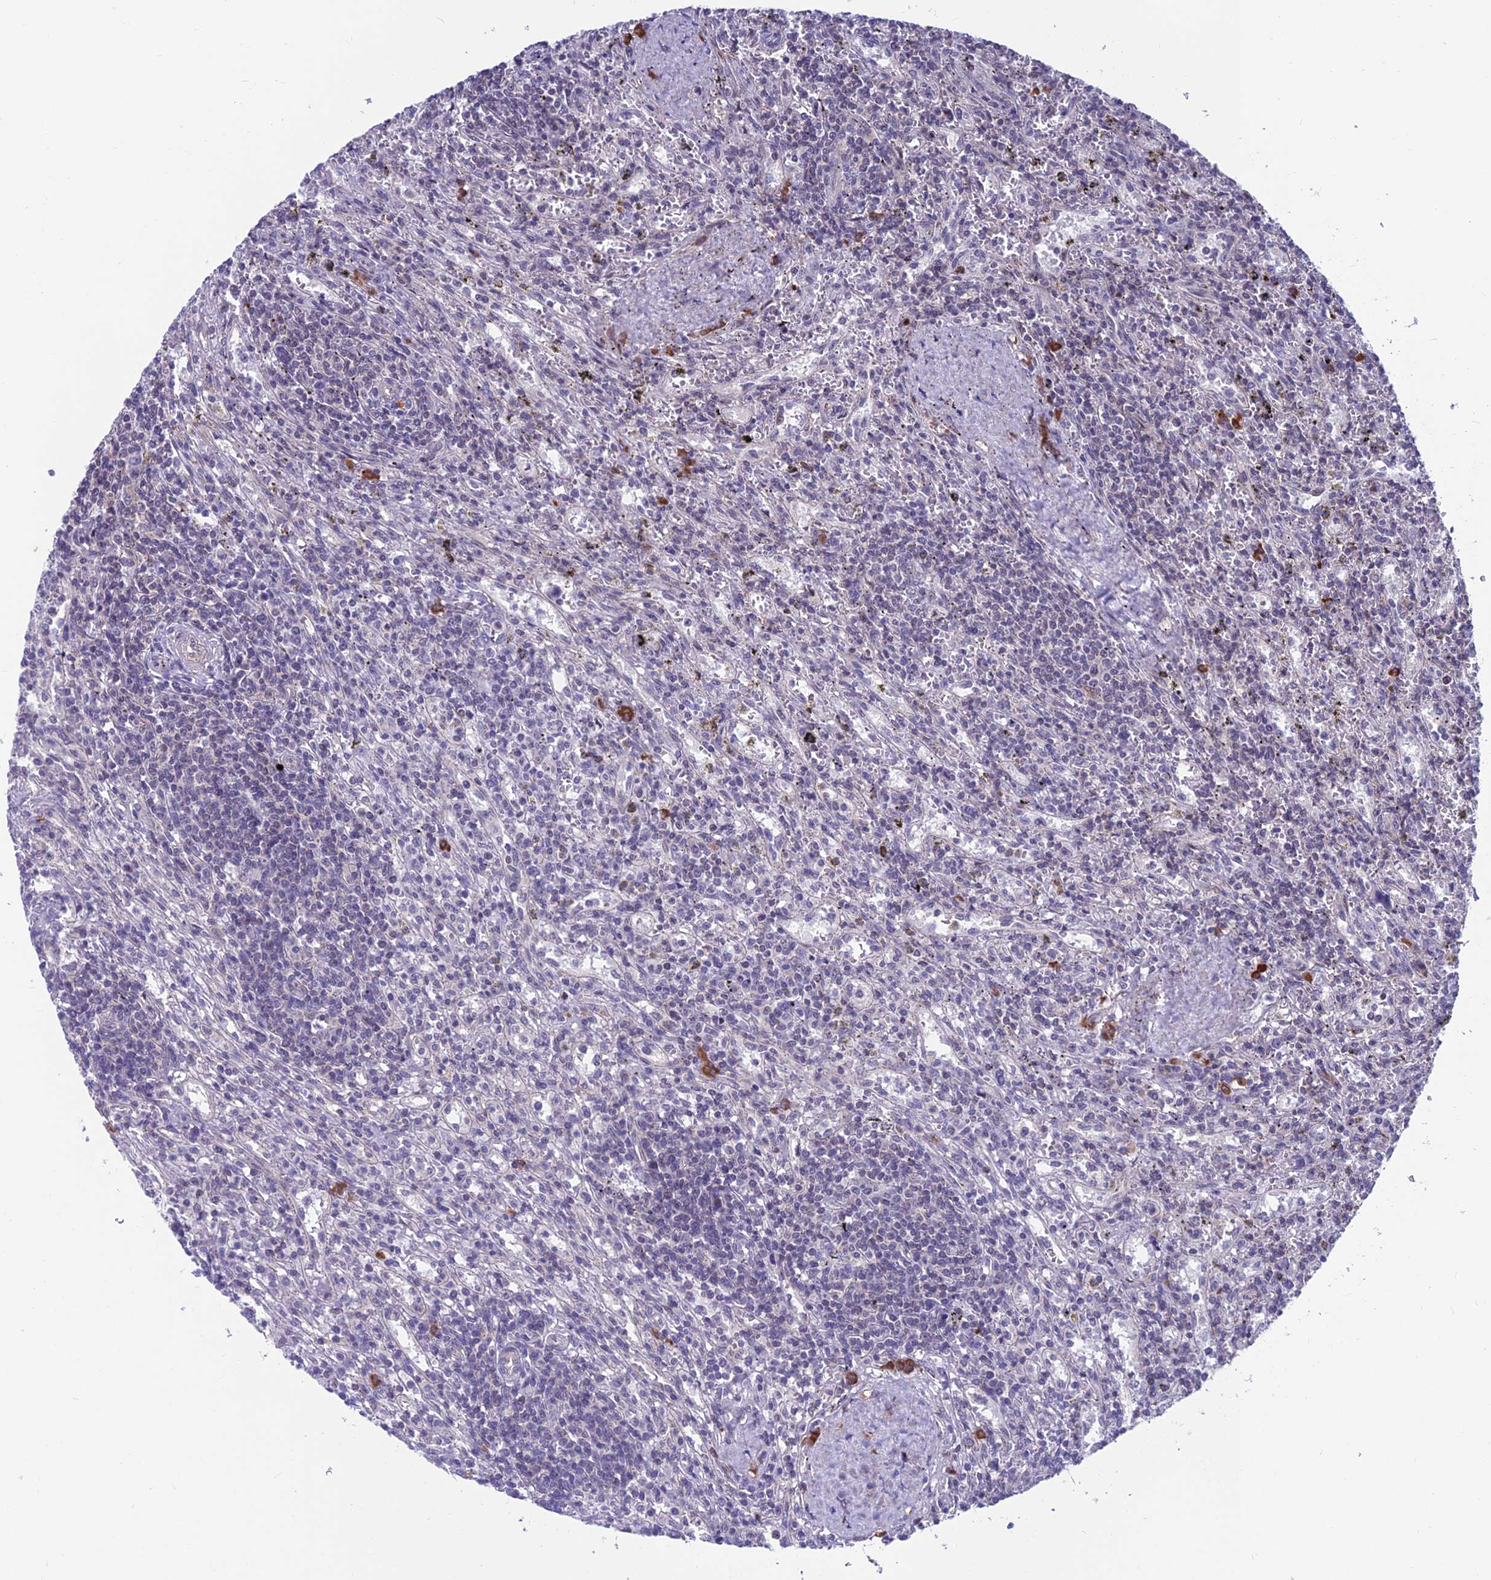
{"staining": {"intensity": "negative", "quantity": "none", "location": "none"}, "tissue": "lymphoma", "cell_type": "Tumor cells", "image_type": "cancer", "snomed": [{"axis": "morphology", "description": "Malignant lymphoma, non-Hodgkin's type, Low grade"}, {"axis": "topography", "description": "Spleen"}], "caption": "IHC photomicrograph of human low-grade malignant lymphoma, non-Hodgkin's type stained for a protein (brown), which displays no expression in tumor cells. (DAB immunohistochemistry, high magnification).", "gene": "KIAA1191", "patient": {"sex": "male", "age": 76}}